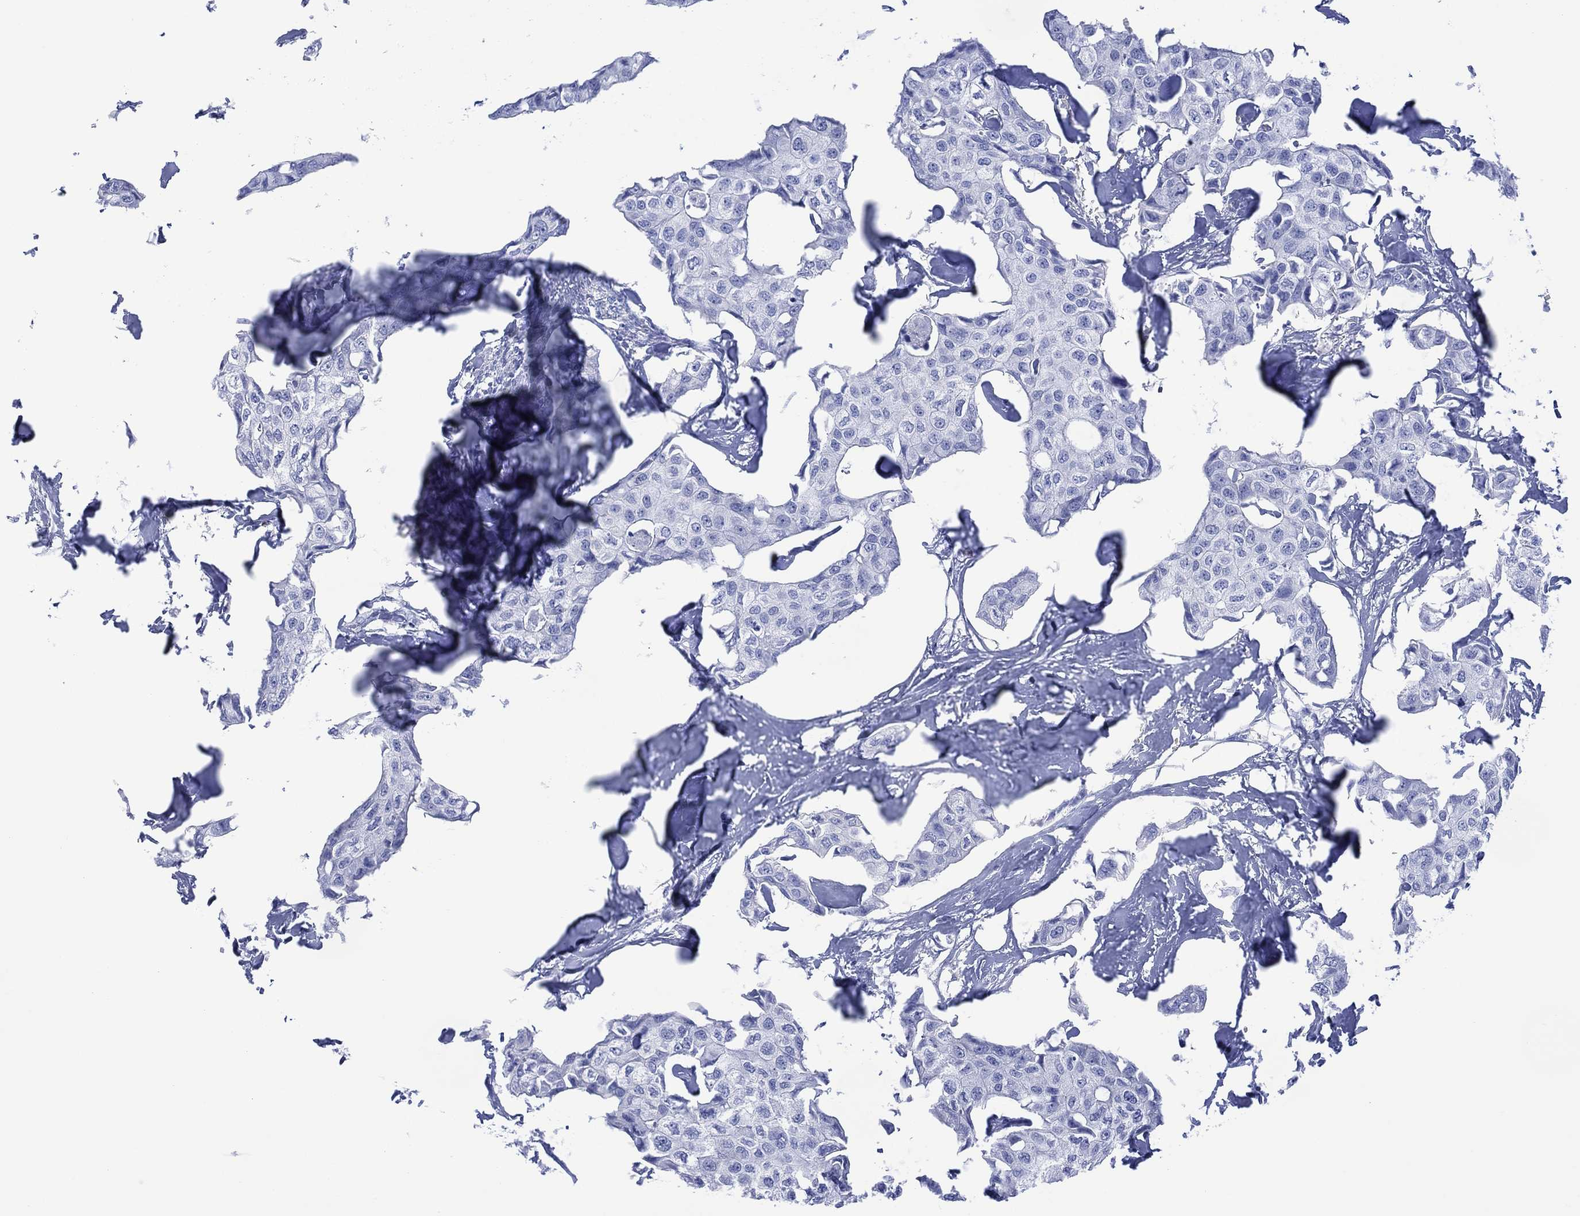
{"staining": {"intensity": "negative", "quantity": "none", "location": "none"}, "tissue": "breast cancer", "cell_type": "Tumor cells", "image_type": "cancer", "snomed": [{"axis": "morphology", "description": "Duct carcinoma"}, {"axis": "topography", "description": "Breast"}], "caption": "This is an immunohistochemistry (IHC) photomicrograph of human breast cancer (invasive ductal carcinoma). There is no positivity in tumor cells.", "gene": "DPP4", "patient": {"sex": "female", "age": 80}}